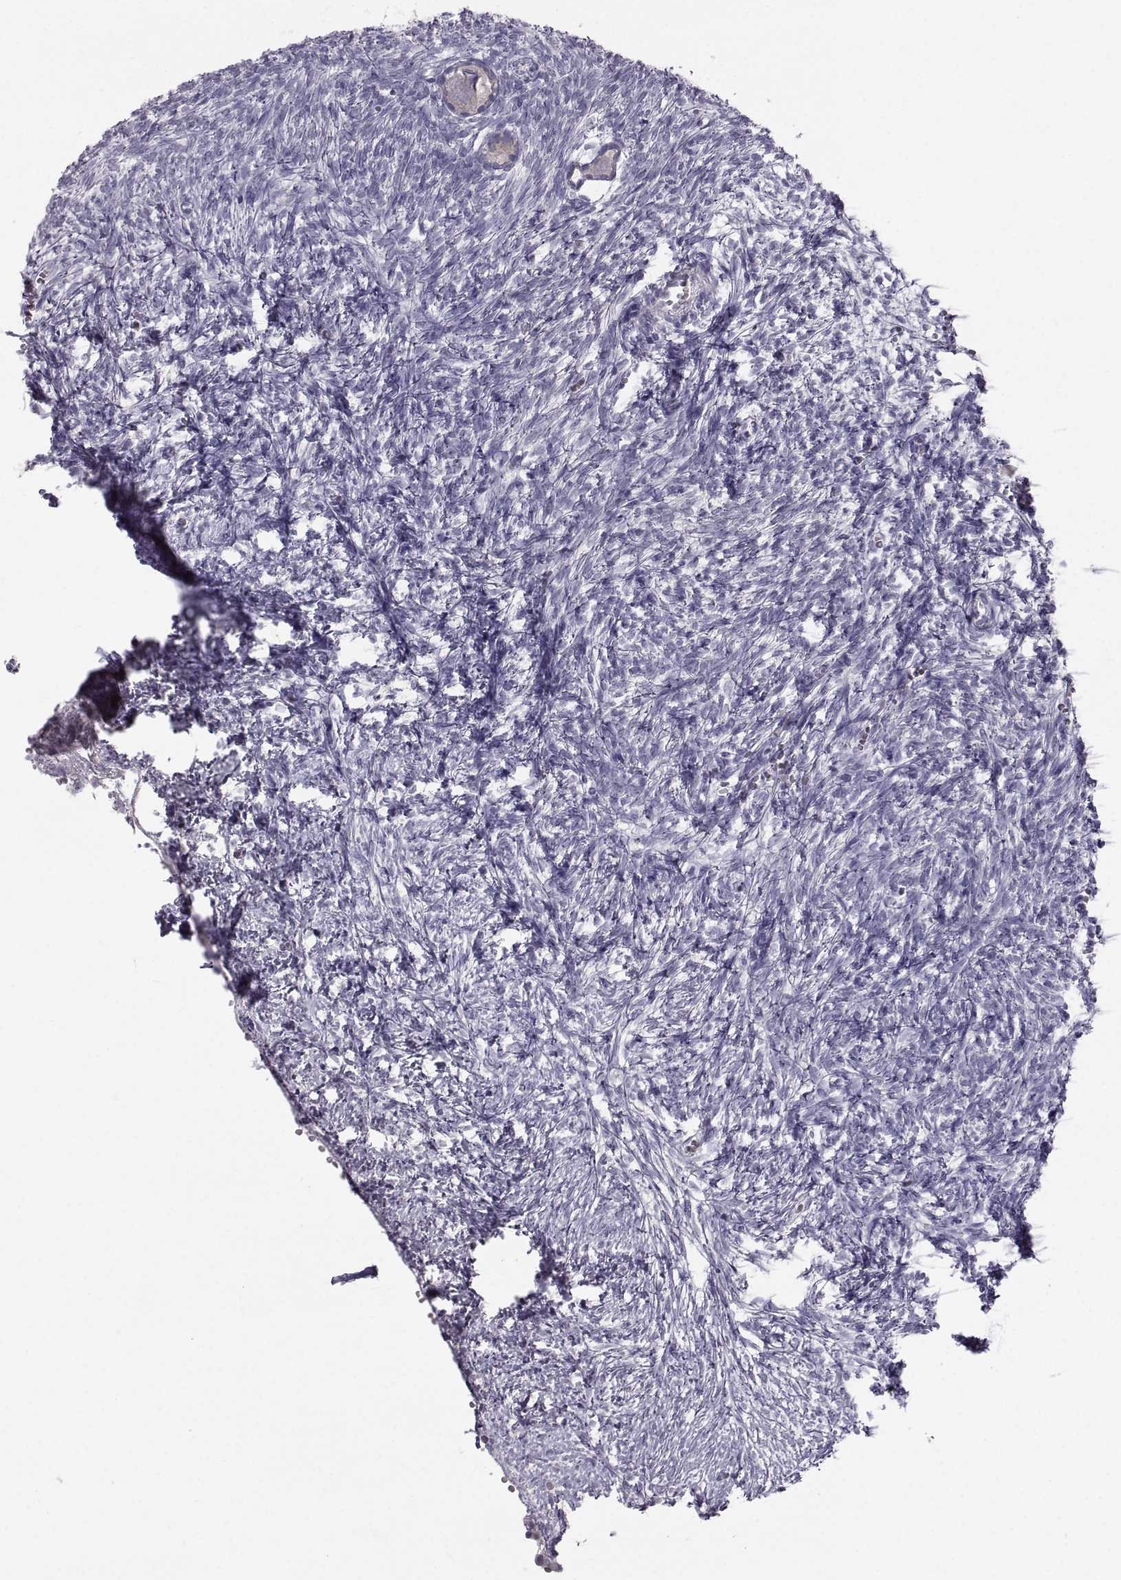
{"staining": {"intensity": "negative", "quantity": "none", "location": "none"}, "tissue": "ovary", "cell_type": "Follicle cells", "image_type": "normal", "snomed": [{"axis": "morphology", "description": "Normal tissue, NOS"}, {"axis": "topography", "description": "Ovary"}], "caption": "IHC photomicrograph of benign ovary stained for a protein (brown), which shows no expression in follicle cells.", "gene": "ZNF185", "patient": {"sex": "female", "age": 43}}